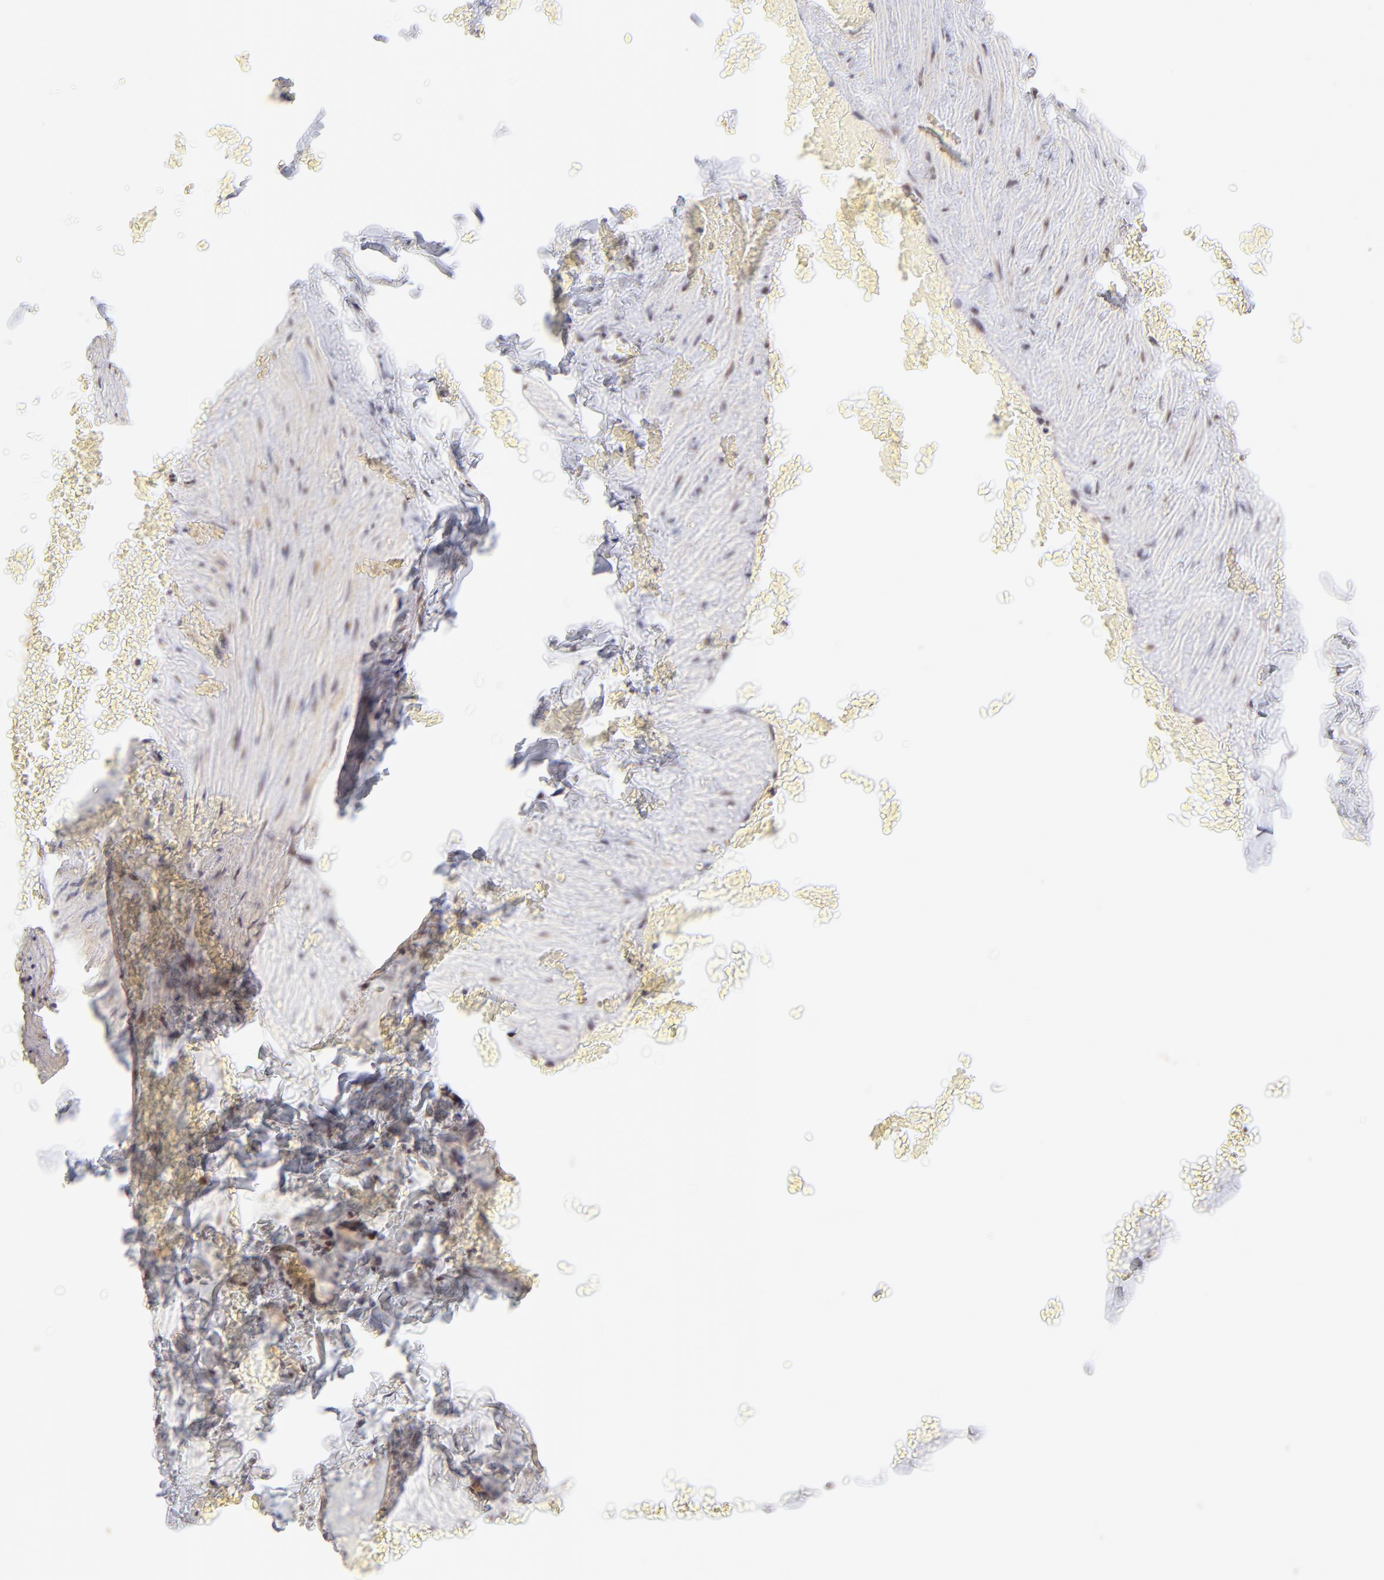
{"staining": {"intensity": "weak", "quantity": ">75%", "location": "cytoplasmic/membranous,nuclear"}, "tissue": "adipose tissue", "cell_type": "Adipocytes", "image_type": "normal", "snomed": [{"axis": "morphology", "description": "Normal tissue, NOS"}, {"axis": "topography", "description": "Vascular tissue"}], "caption": "Weak cytoplasmic/membranous,nuclear staining is identified in about >75% of adipocytes in benign adipose tissue. The staining is performed using DAB (3,3'-diaminobenzidine) brown chromogen to label protein expression. The nuclei are counter-stained blue using hematoxylin.", "gene": "MED12", "patient": {"sex": "male", "age": 41}}